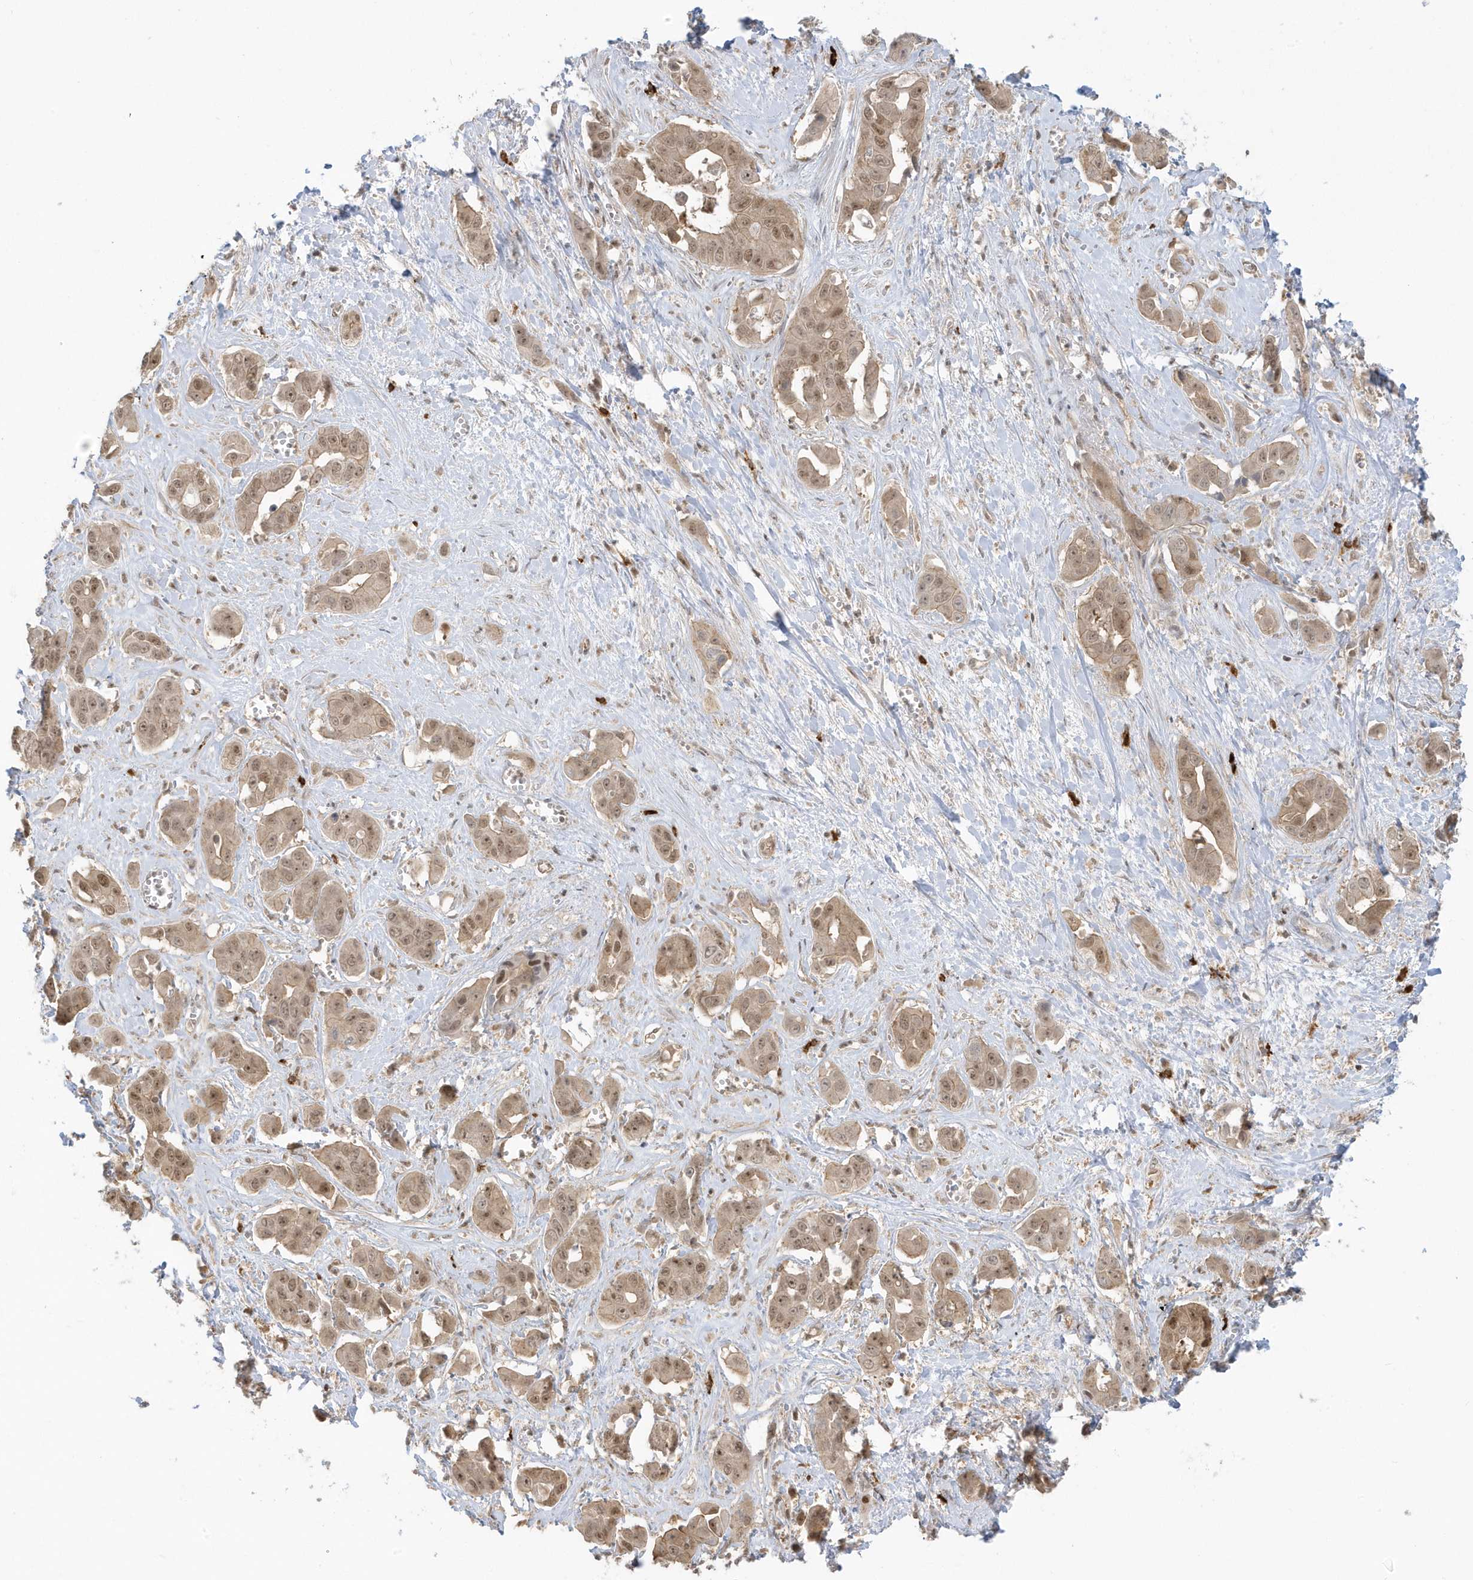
{"staining": {"intensity": "moderate", "quantity": ">75%", "location": "cytoplasmic/membranous,nuclear"}, "tissue": "liver cancer", "cell_type": "Tumor cells", "image_type": "cancer", "snomed": [{"axis": "morphology", "description": "Cholangiocarcinoma"}, {"axis": "topography", "description": "Liver"}], "caption": "Liver cancer (cholangiocarcinoma) stained with a brown dye displays moderate cytoplasmic/membranous and nuclear positive expression in about >75% of tumor cells.", "gene": "PPP1R7", "patient": {"sex": "female", "age": 52}}